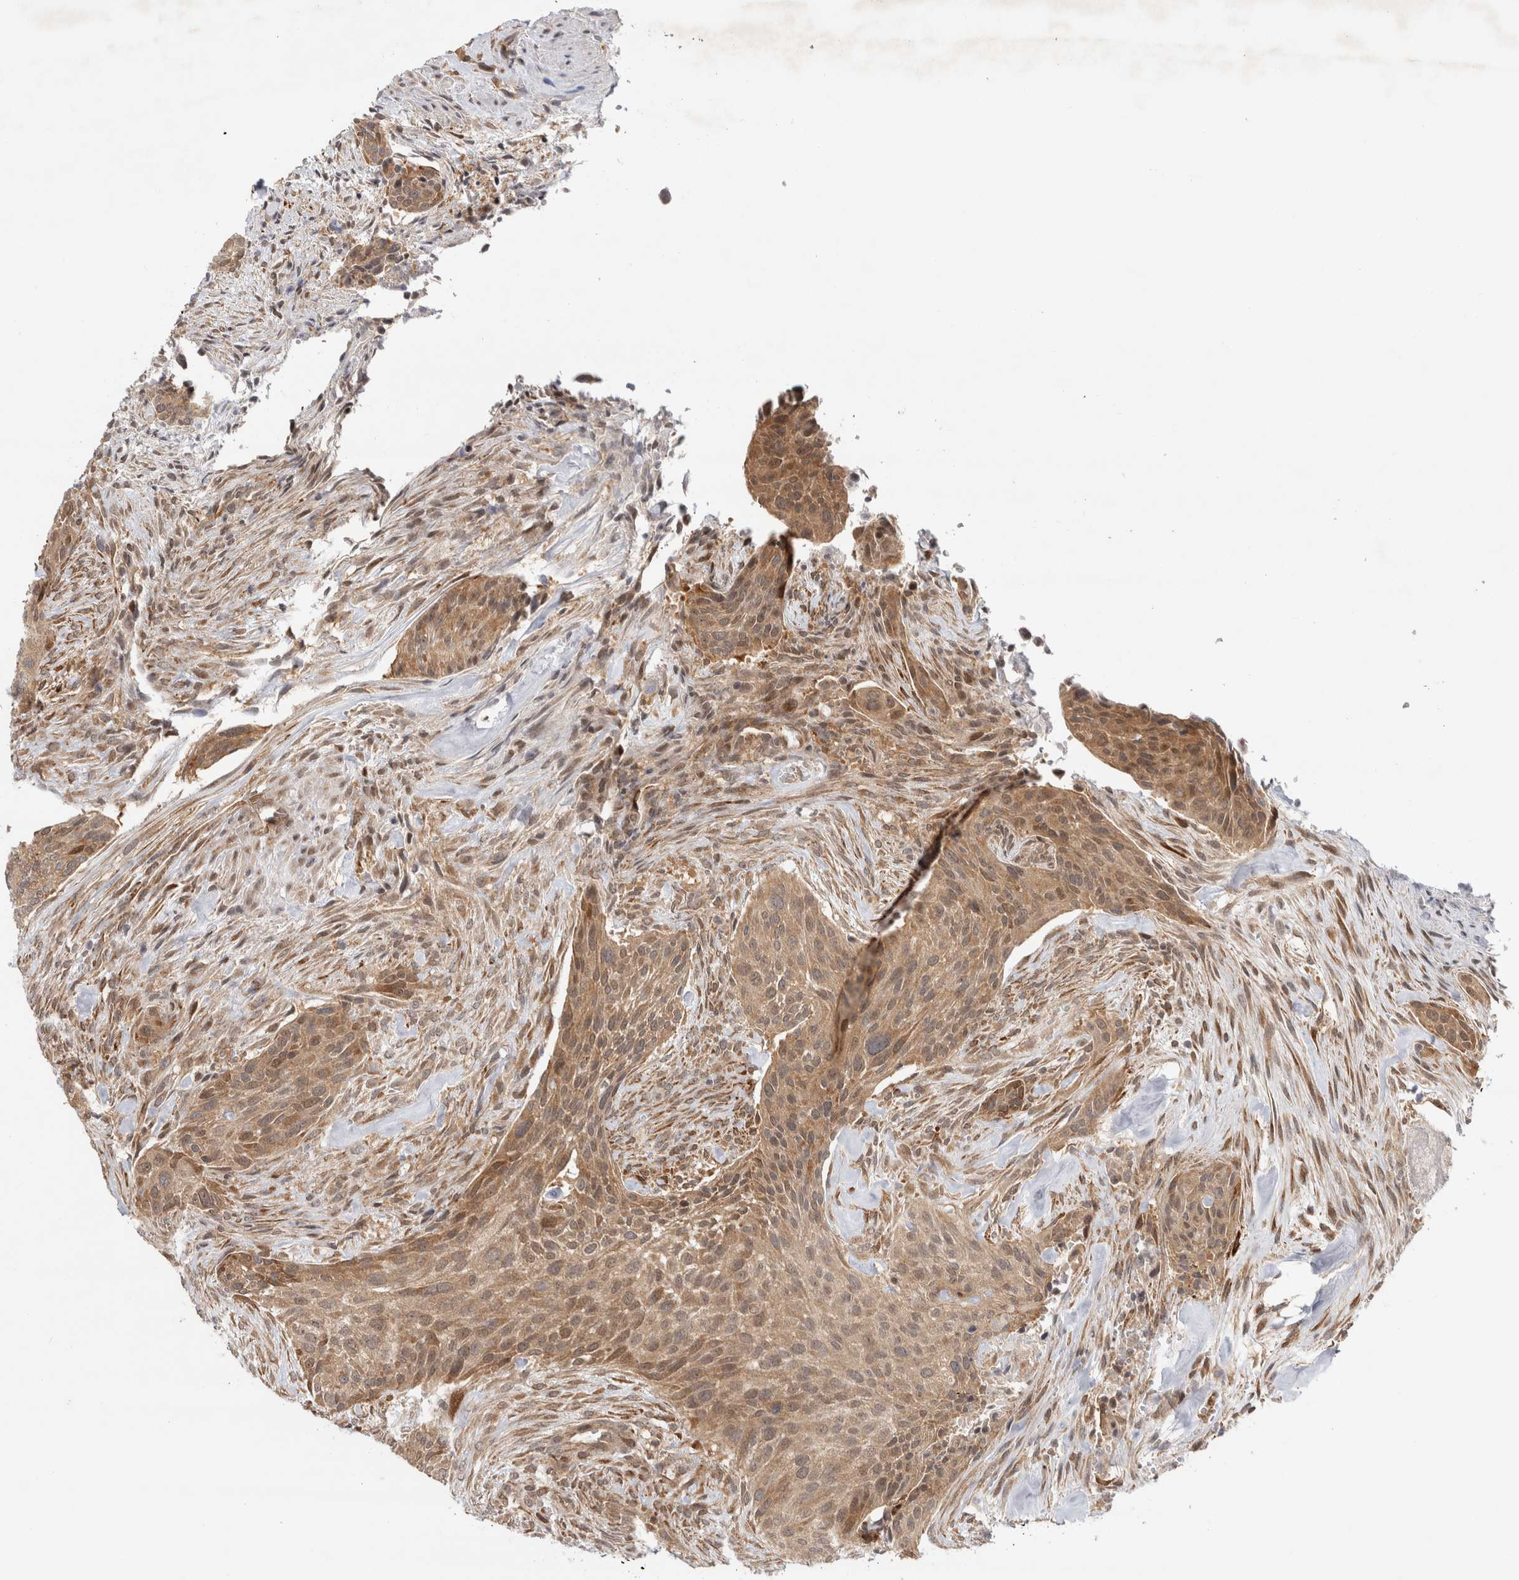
{"staining": {"intensity": "moderate", "quantity": ">75%", "location": "cytoplasmic/membranous,nuclear"}, "tissue": "urothelial cancer", "cell_type": "Tumor cells", "image_type": "cancer", "snomed": [{"axis": "morphology", "description": "Urothelial carcinoma, High grade"}, {"axis": "topography", "description": "Urinary bladder"}], "caption": "High-grade urothelial carcinoma stained with DAB IHC shows medium levels of moderate cytoplasmic/membranous and nuclear staining in approximately >75% of tumor cells.", "gene": "ZNF318", "patient": {"sex": "male", "age": 35}}